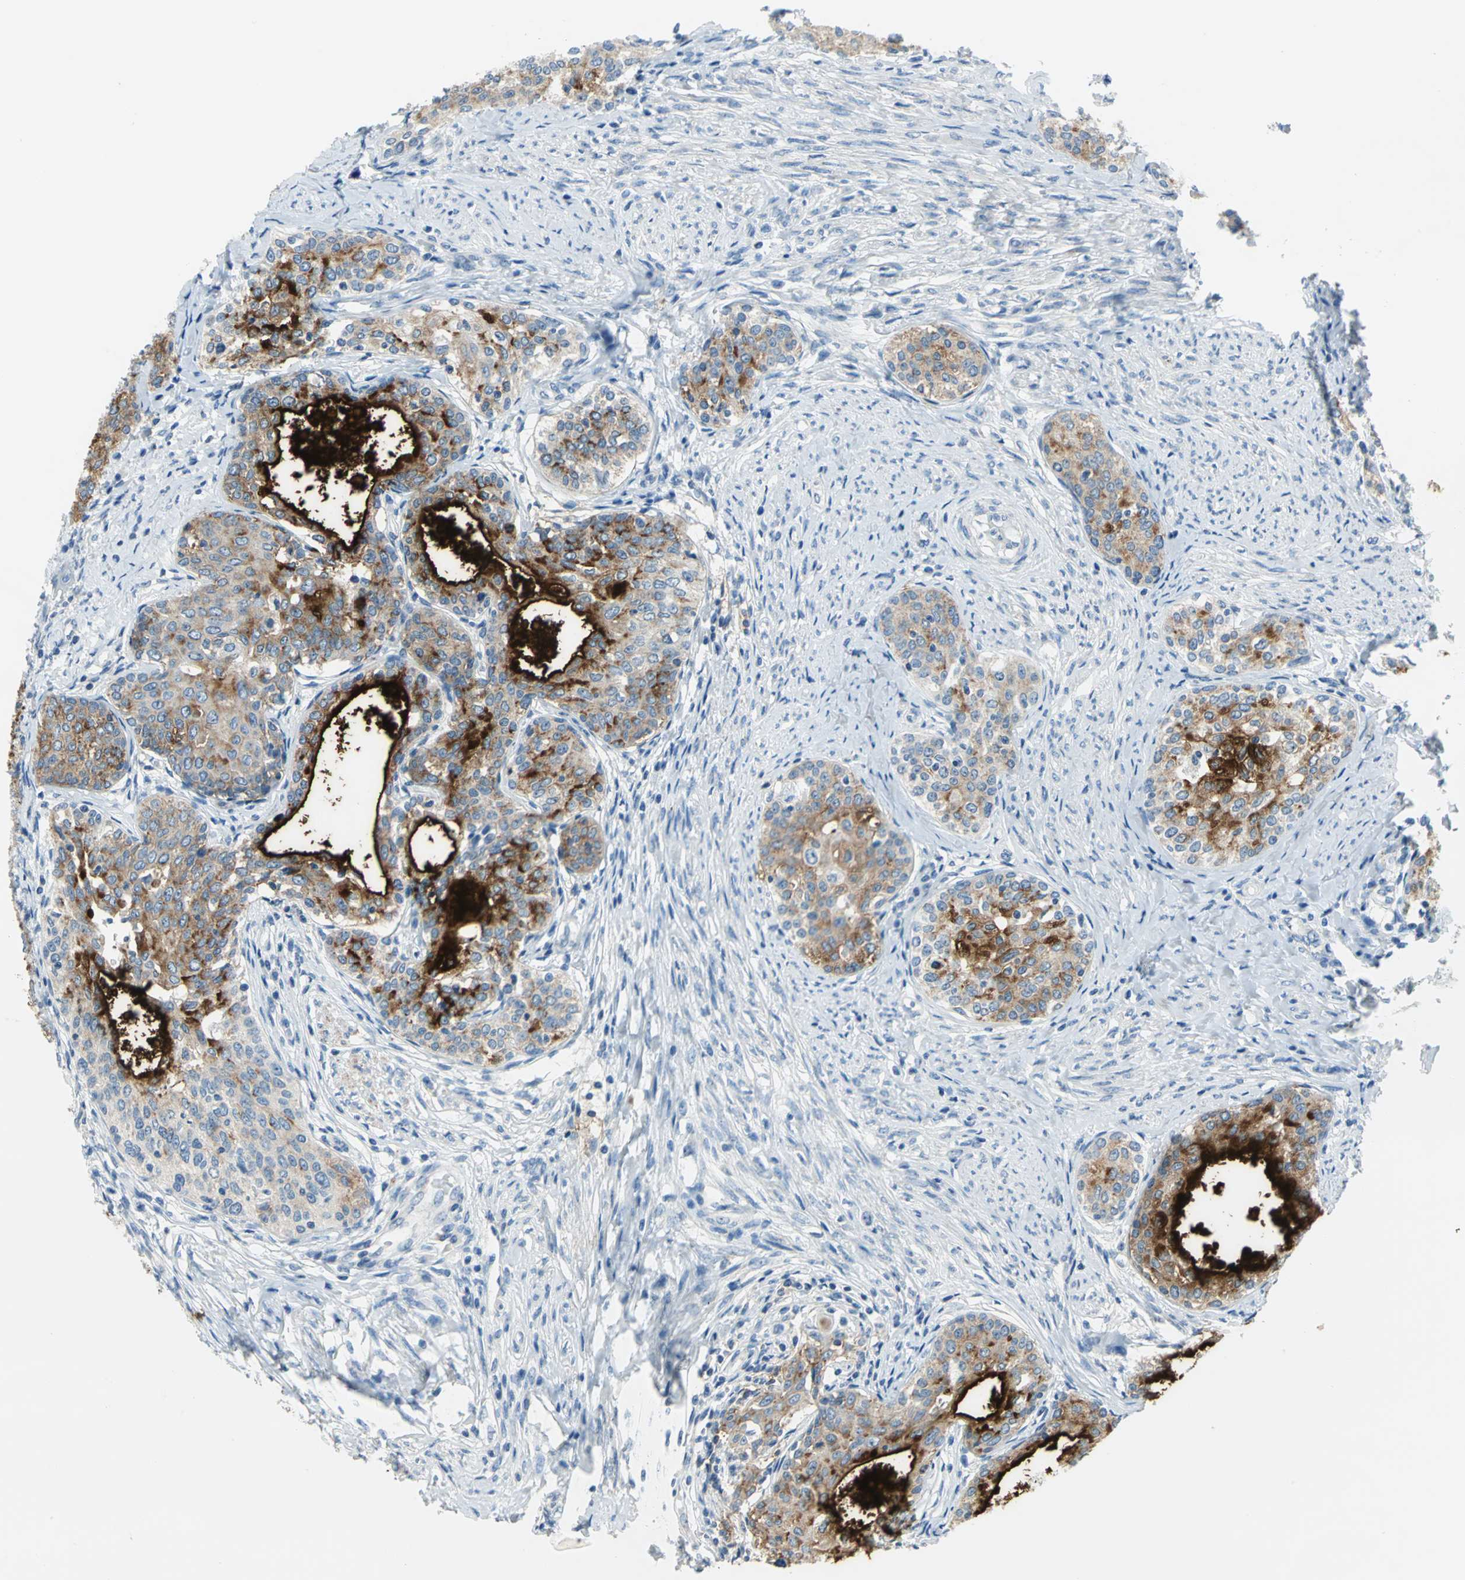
{"staining": {"intensity": "strong", "quantity": ">75%", "location": "cytoplasmic/membranous"}, "tissue": "cervical cancer", "cell_type": "Tumor cells", "image_type": "cancer", "snomed": [{"axis": "morphology", "description": "Squamous cell carcinoma, NOS"}, {"axis": "morphology", "description": "Adenocarcinoma, NOS"}, {"axis": "topography", "description": "Cervix"}], "caption": "Immunohistochemical staining of cervical cancer (squamous cell carcinoma) demonstrates high levels of strong cytoplasmic/membranous positivity in about >75% of tumor cells.", "gene": "MUC4", "patient": {"sex": "female", "age": 52}}